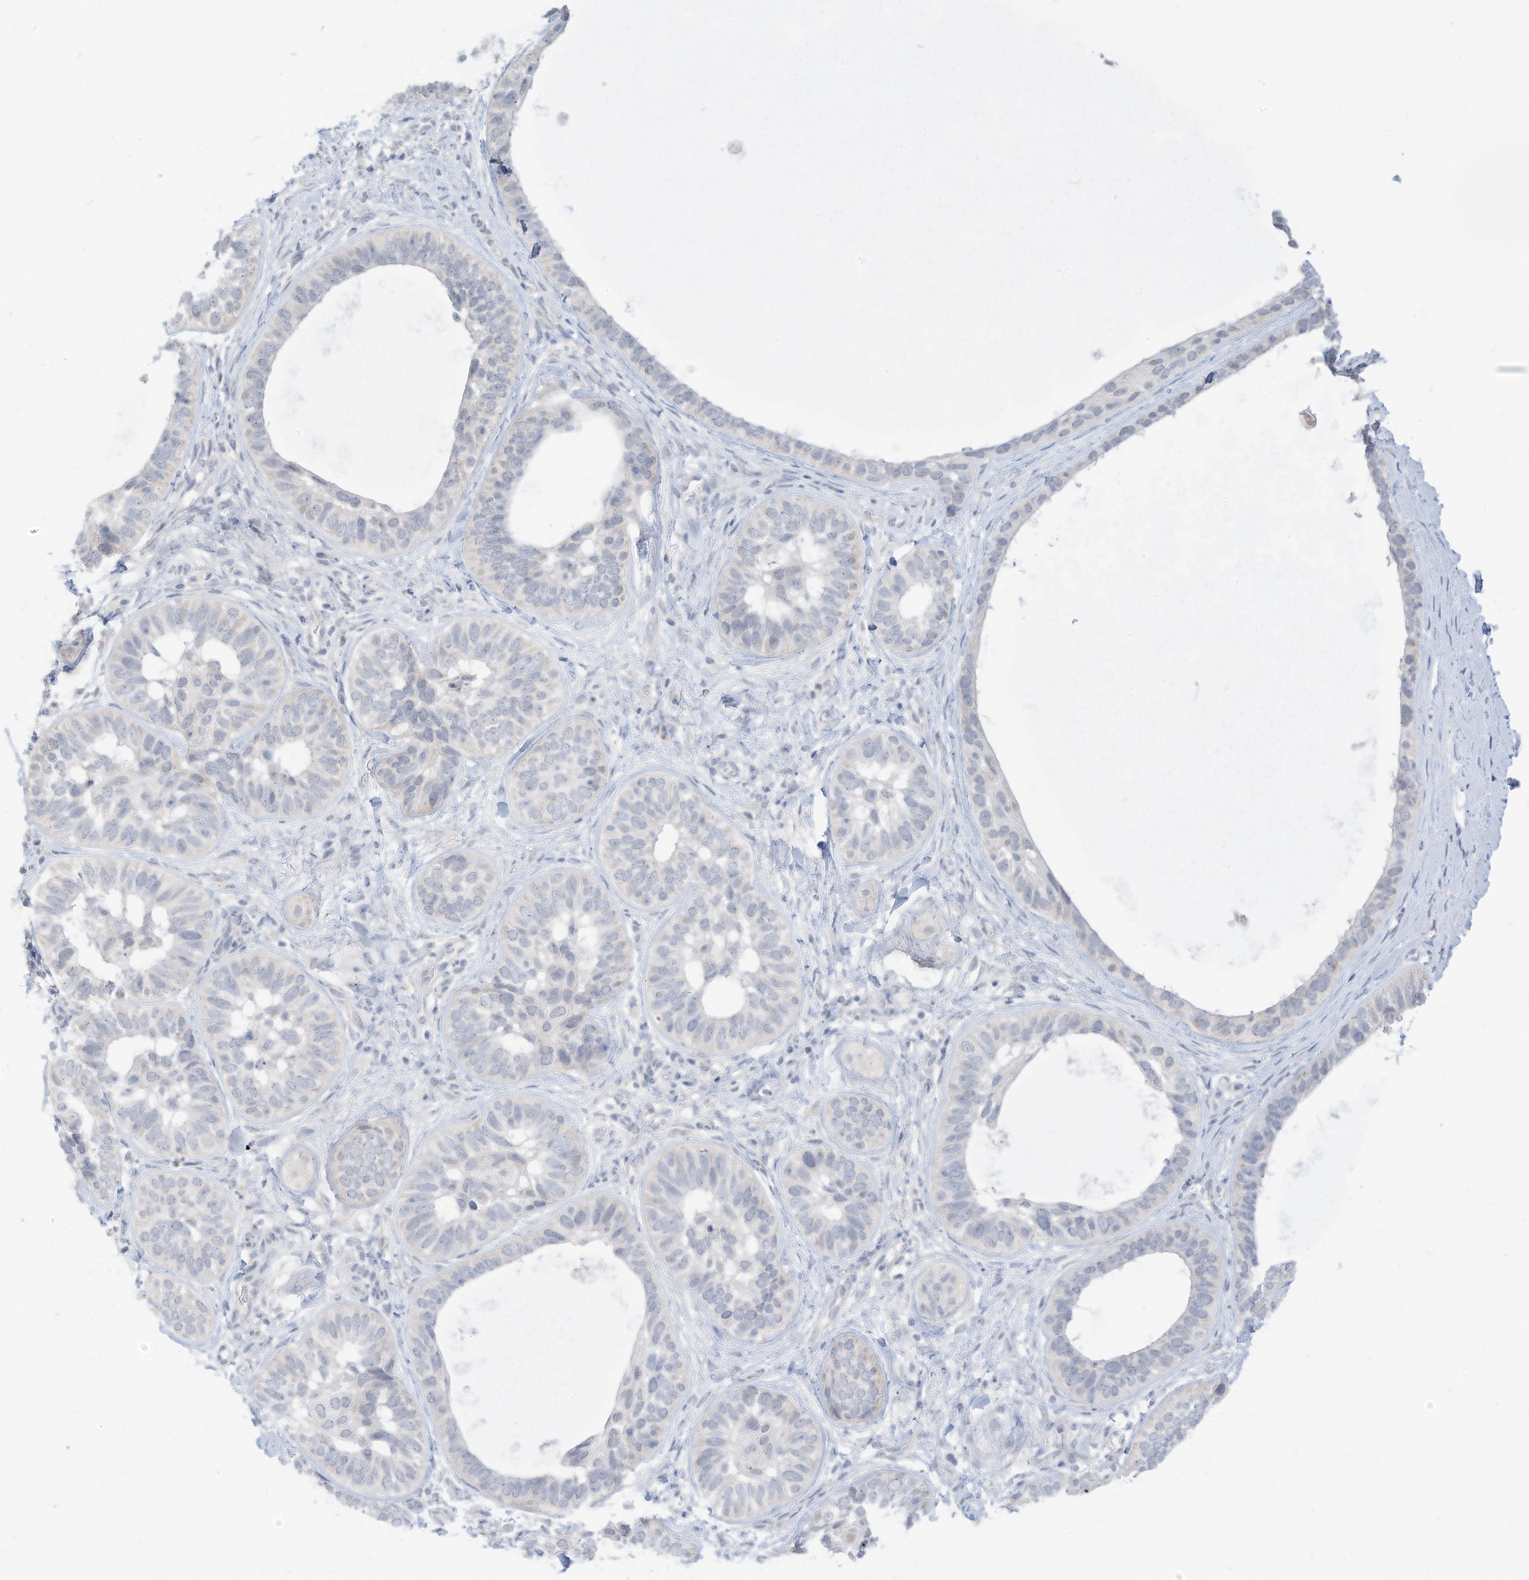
{"staining": {"intensity": "negative", "quantity": "none", "location": "none"}, "tissue": "skin cancer", "cell_type": "Tumor cells", "image_type": "cancer", "snomed": [{"axis": "morphology", "description": "Basal cell carcinoma"}, {"axis": "topography", "description": "Skin"}], "caption": "This is a histopathology image of IHC staining of skin basal cell carcinoma, which shows no positivity in tumor cells. (Brightfield microscopy of DAB (3,3'-diaminobenzidine) IHC at high magnification).", "gene": "OGT", "patient": {"sex": "male", "age": 62}}